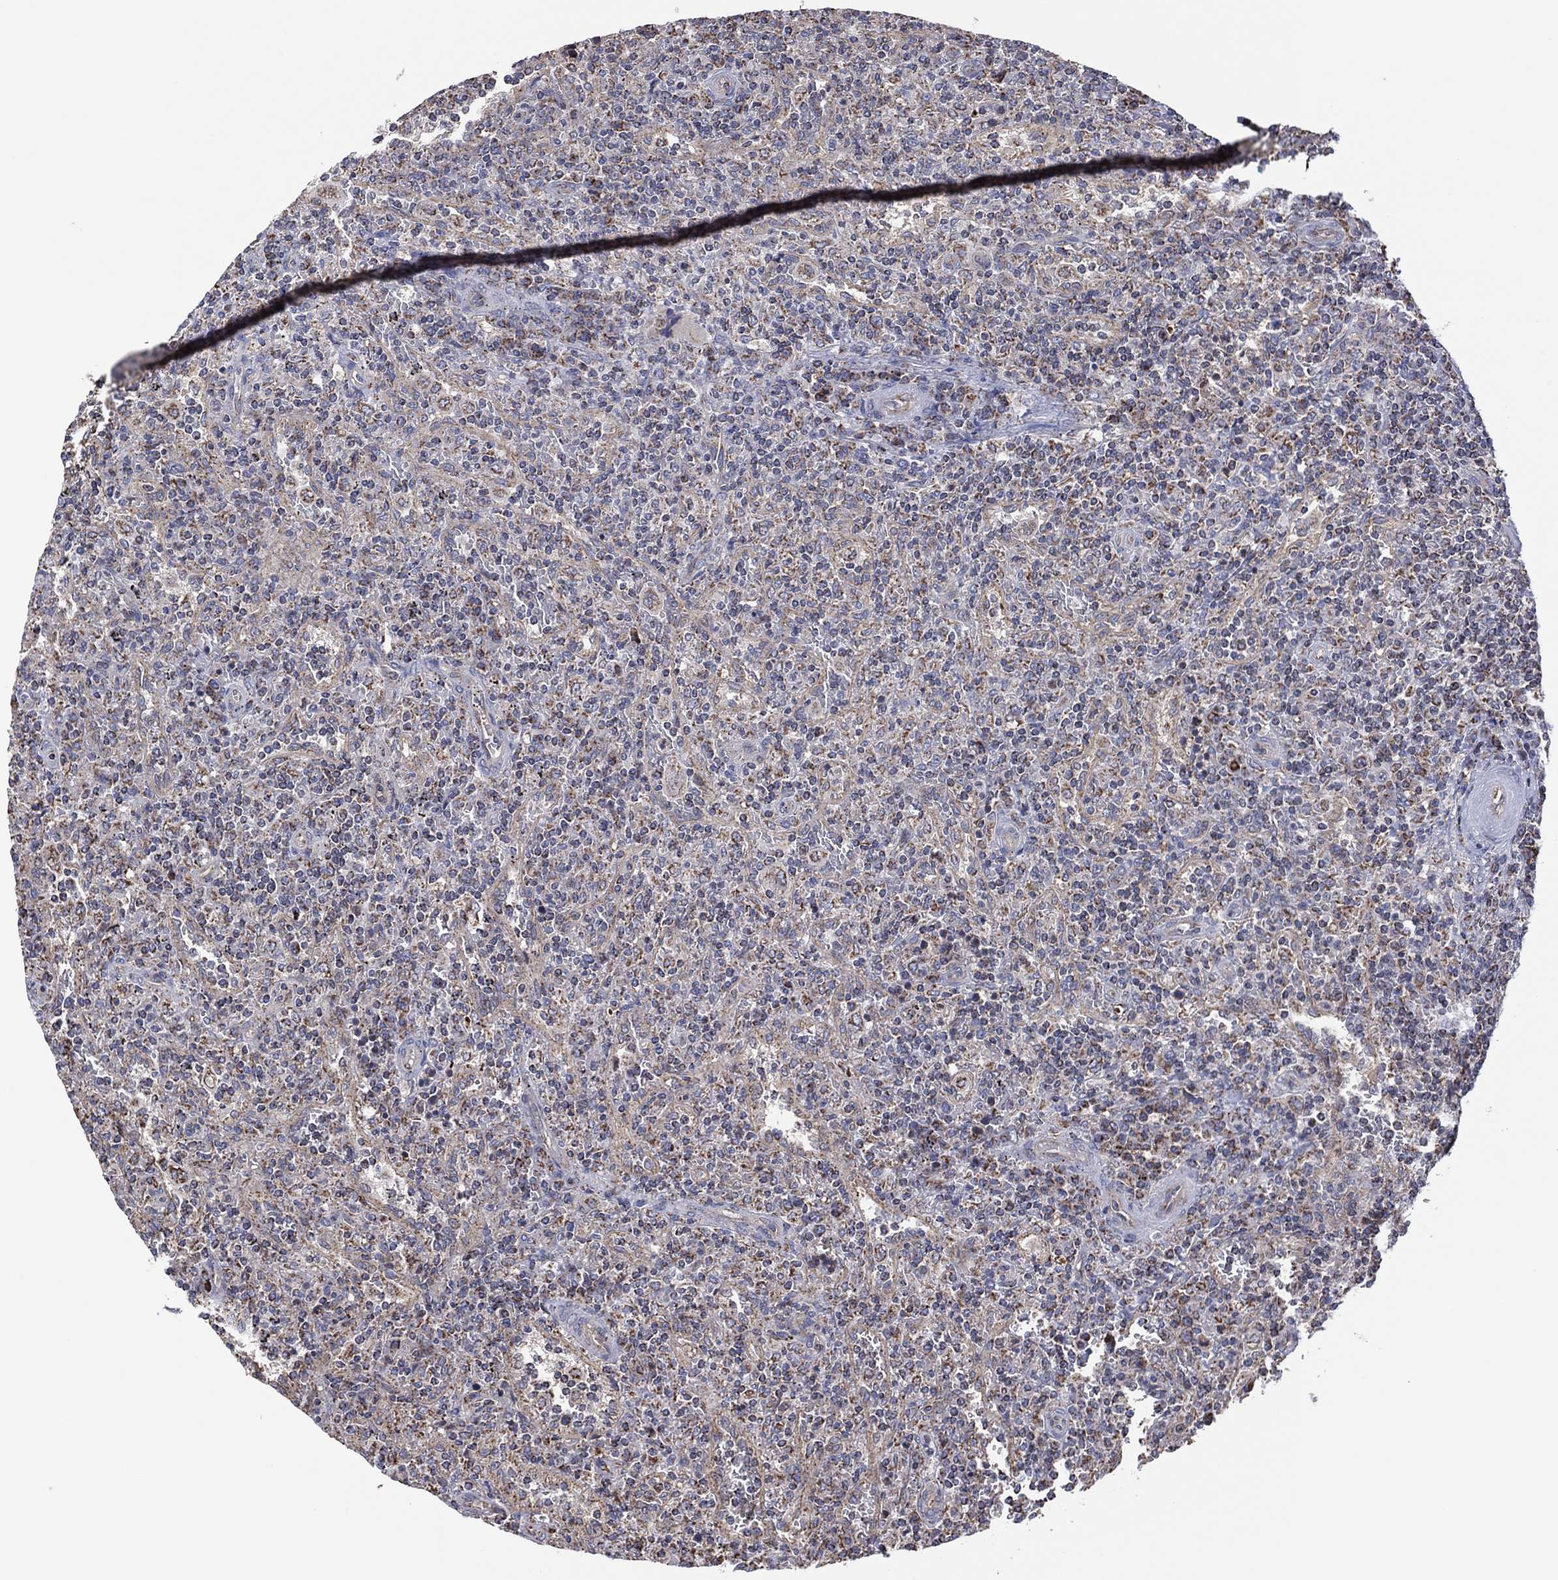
{"staining": {"intensity": "negative", "quantity": "none", "location": "none"}, "tissue": "lymphoma", "cell_type": "Tumor cells", "image_type": "cancer", "snomed": [{"axis": "morphology", "description": "Malignant lymphoma, non-Hodgkin's type, Low grade"}, {"axis": "topography", "description": "Spleen"}], "caption": "The histopathology image demonstrates no staining of tumor cells in malignant lymphoma, non-Hodgkin's type (low-grade).", "gene": "PIDD1", "patient": {"sex": "male", "age": 62}}